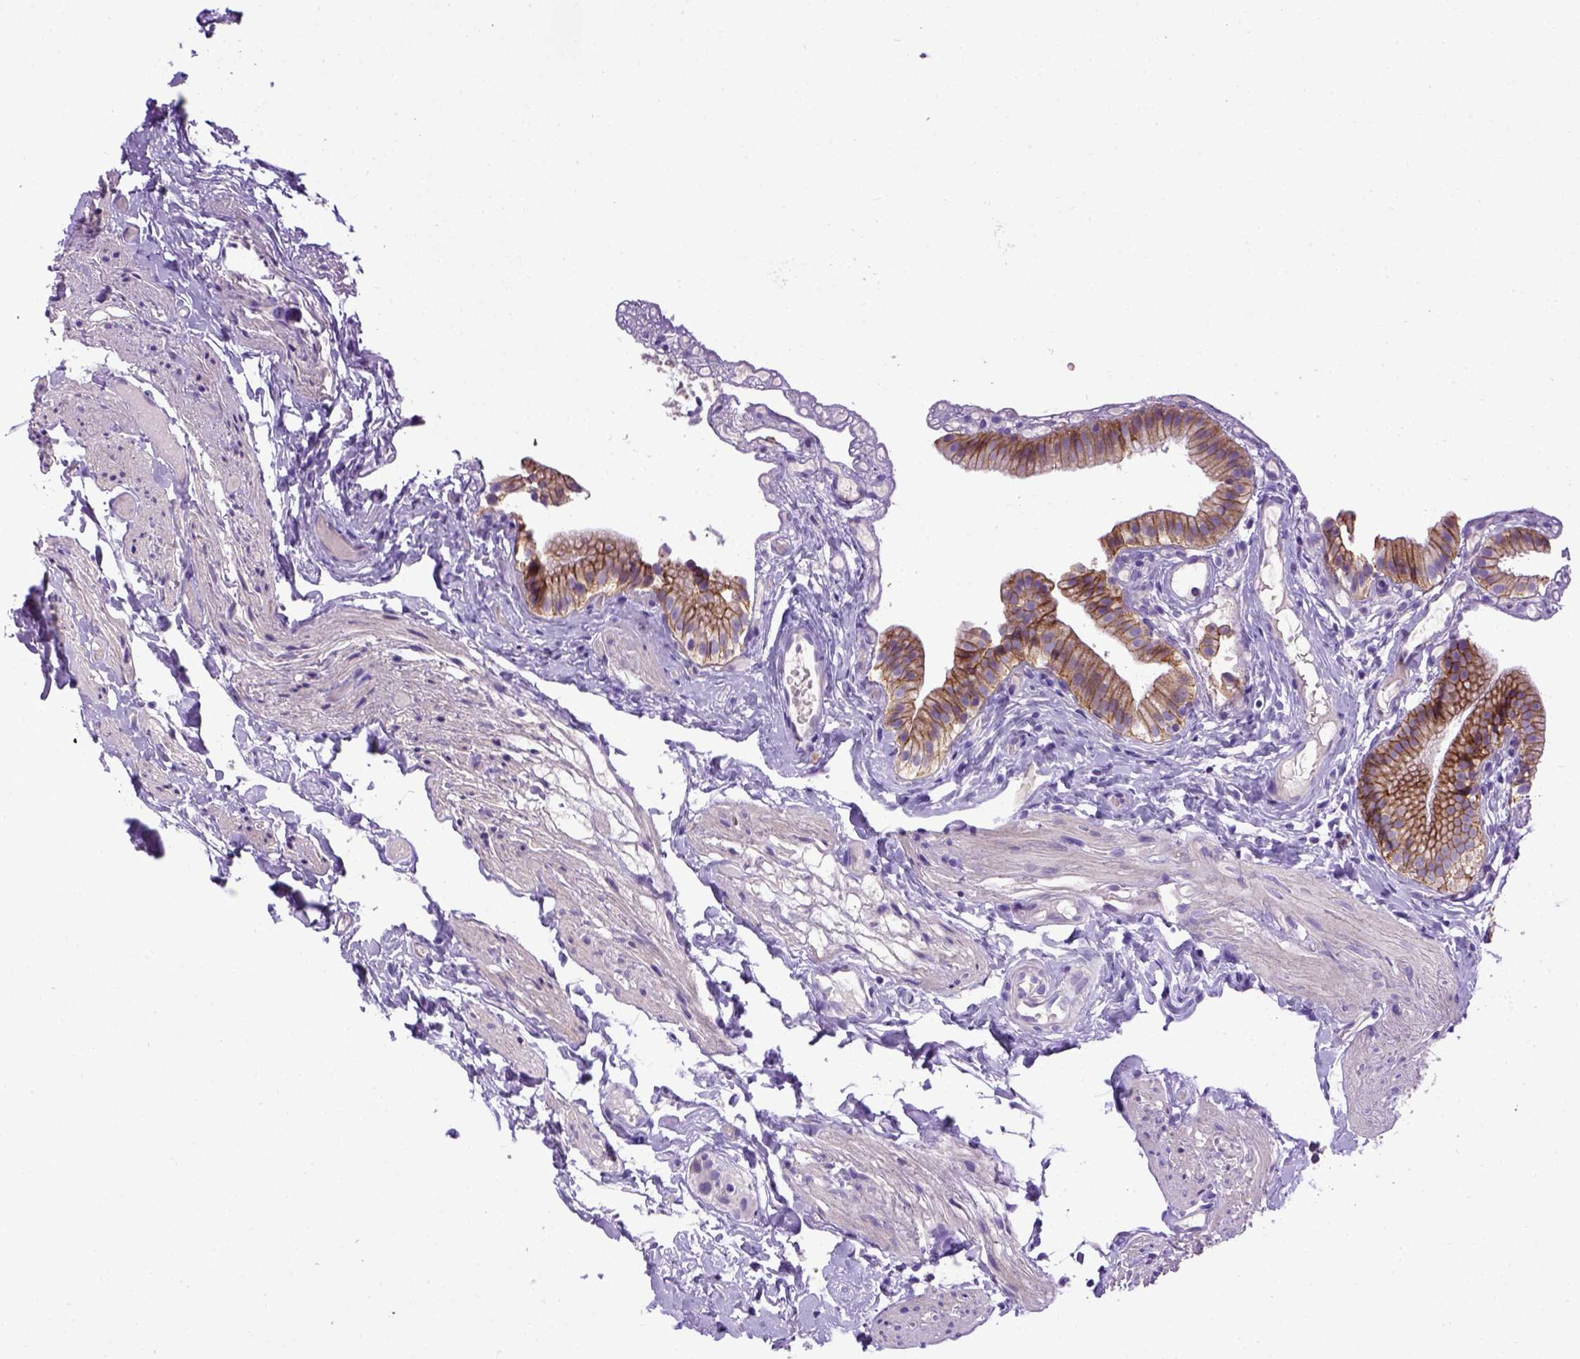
{"staining": {"intensity": "moderate", "quantity": ">75%", "location": "cytoplasmic/membranous"}, "tissue": "gallbladder", "cell_type": "Glandular cells", "image_type": "normal", "snomed": [{"axis": "morphology", "description": "Normal tissue, NOS"}, {"axis": "topography", "description": "Gallbladder"}], "caption": "Gallbladder stained with DAB IHC exhibits medium levels of moderate cytoplasmic/membranous positivity in about >75% of glandular cells.", "gene": "CDH1", "patient": {"sex": "female", "age": 47}}